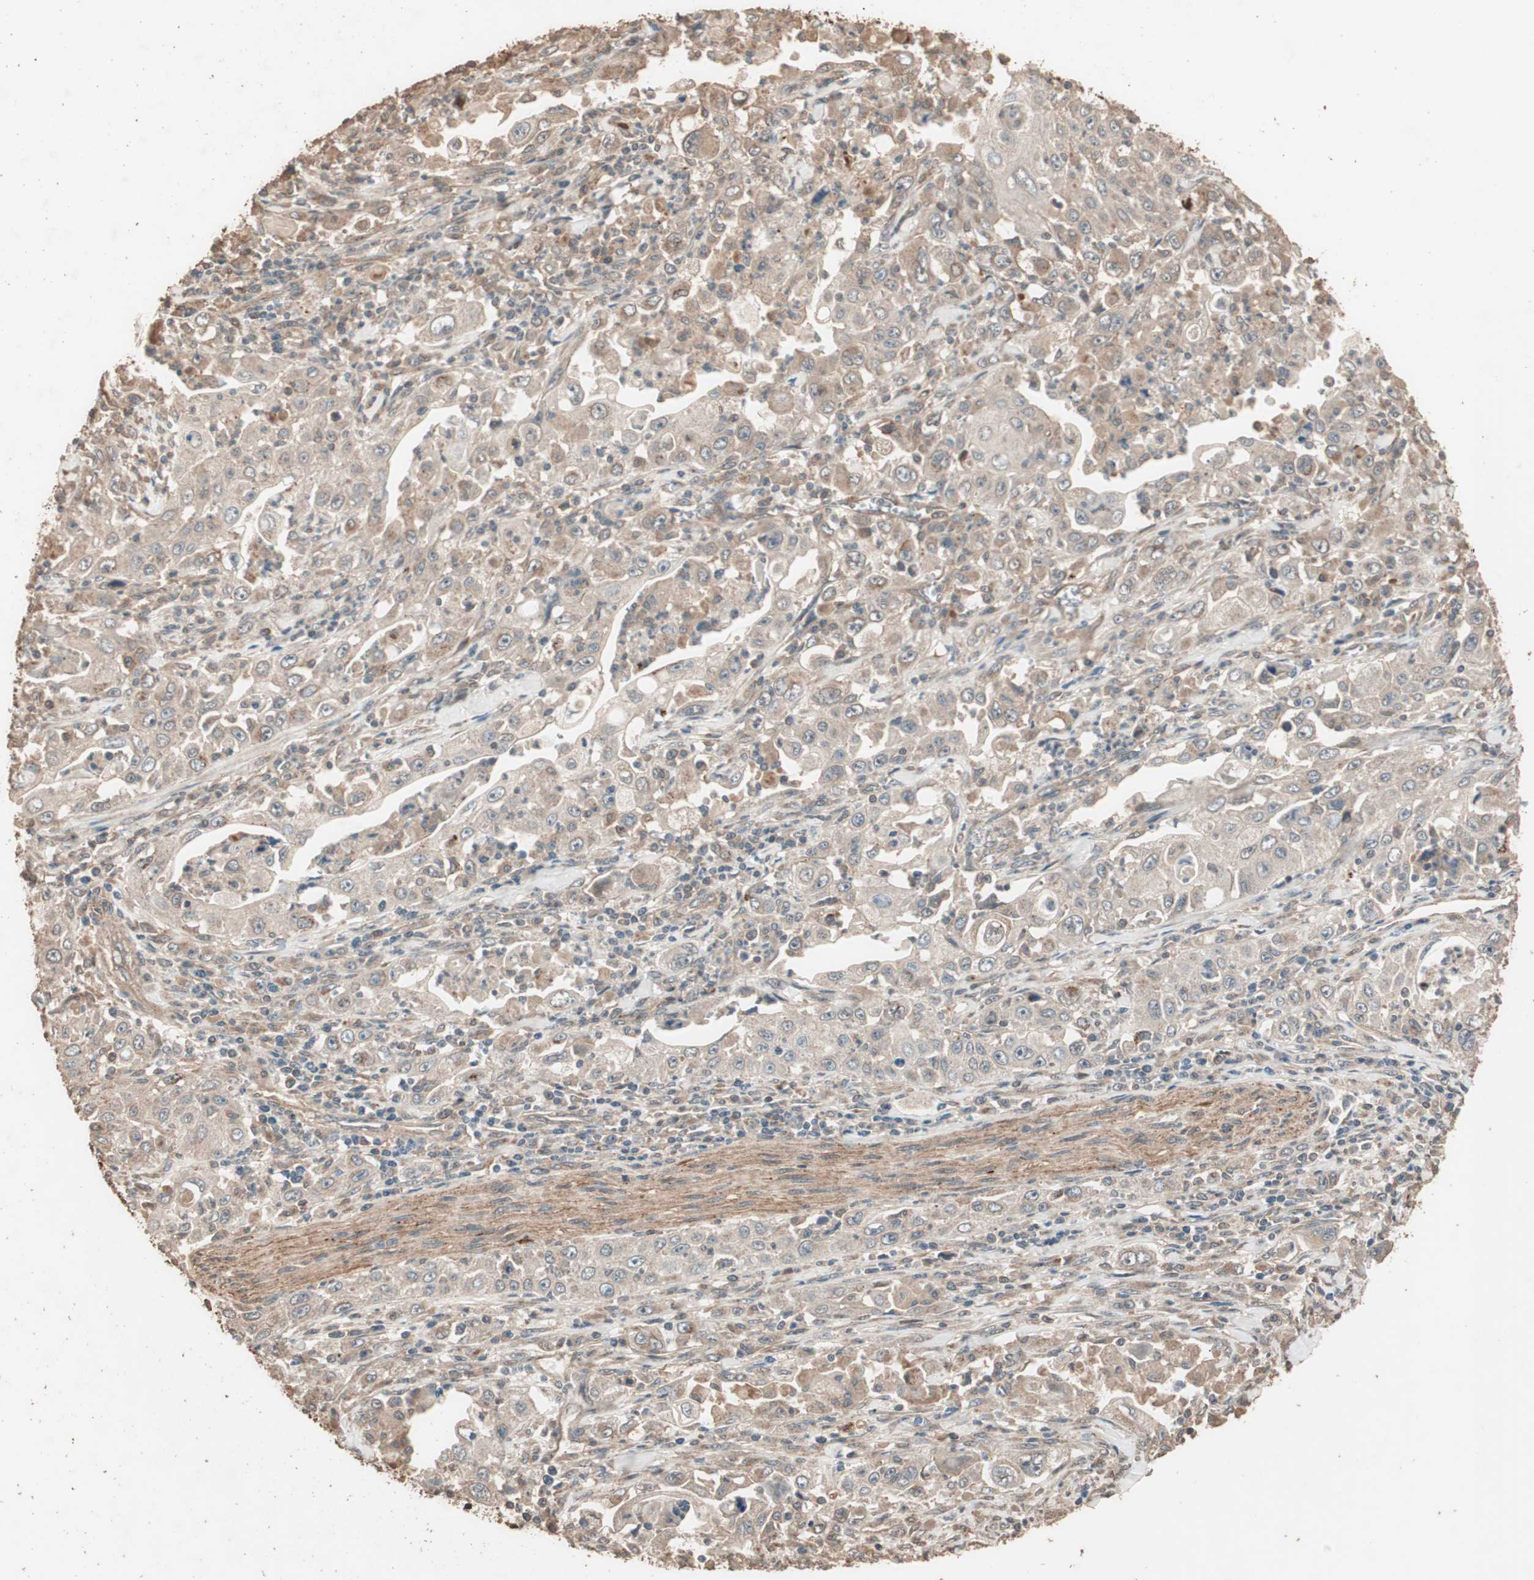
{"staining": {"intensity": "weak", "quantity": ">75%", "location": "cytoplasmic/membranous"}, "tissue": "pancreatic cancer", "cell_type": "Tumor cells", "image_type": "cancer", "snomed": [{"axis": "morphology", "description": "Adenocarcinoma, NOS"}, {"axis": "topography", "description": "Pancreas"}], "caption": "Pancreatic adenocarcinoma stained with DAB (3,3'-diaminobenzidine) immunohistochemistry demonstrates low levels of weak cytoplasmic/membranous staining in about >75% of tumor cells.", "gene": "CCN4", "patient": {"sex": "male", "age": 70}}